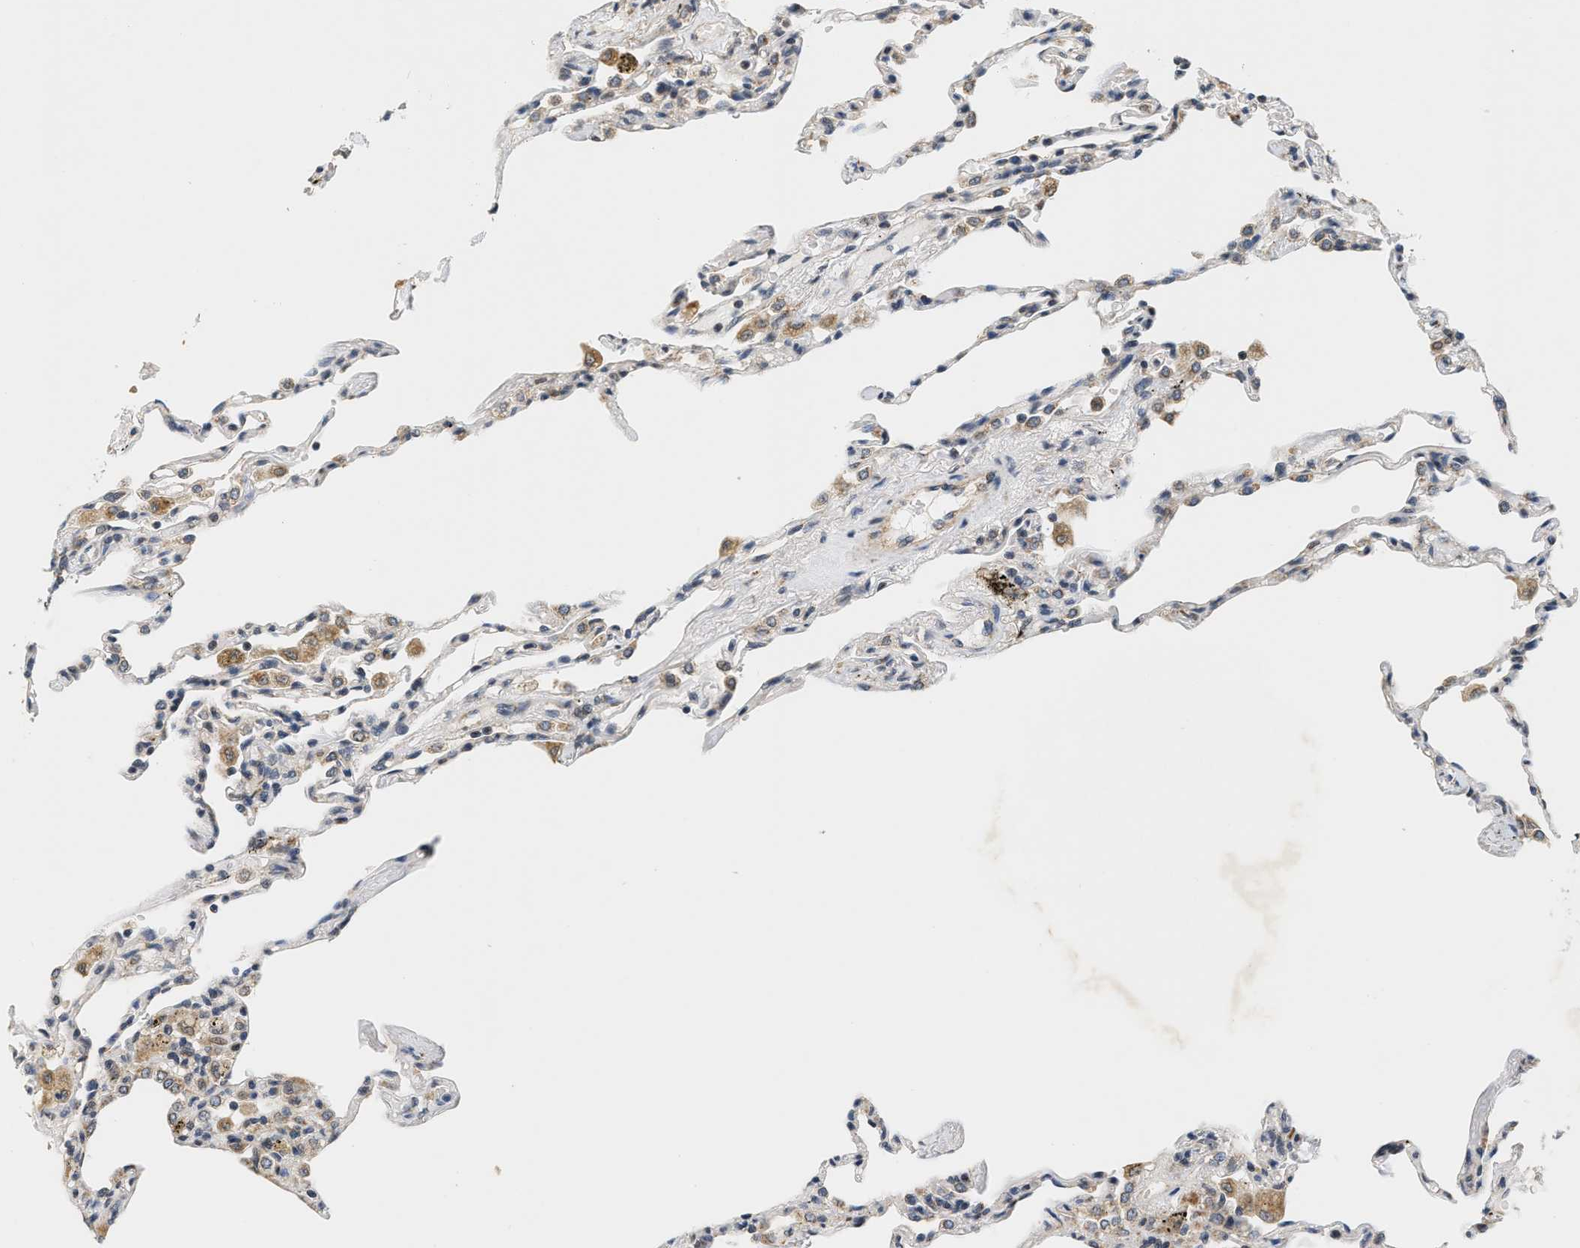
{"staining": {"intensity": "moderate", "quantity": "25%-75%", "location": "cytoplasmic/membranous"}, "tissue": "lung", "cell_type": "Alveolar cells", "image_type": "normal", "snomed": [{"axis": "morphology", "description": "Normal tissue, NOS"}, {"axis": "topography", "description": "Lung"}], "caption": "Immunohistochemistry (IHC) histopathology image of normal lung stained for a protein (brown), which displays medium levels of moderate cytoplasmic/membranous staining in approximately 25%-75% of alveolar cells.", "gene": "GIGYF1", "patient": {"sex": "male", "age": 59}}